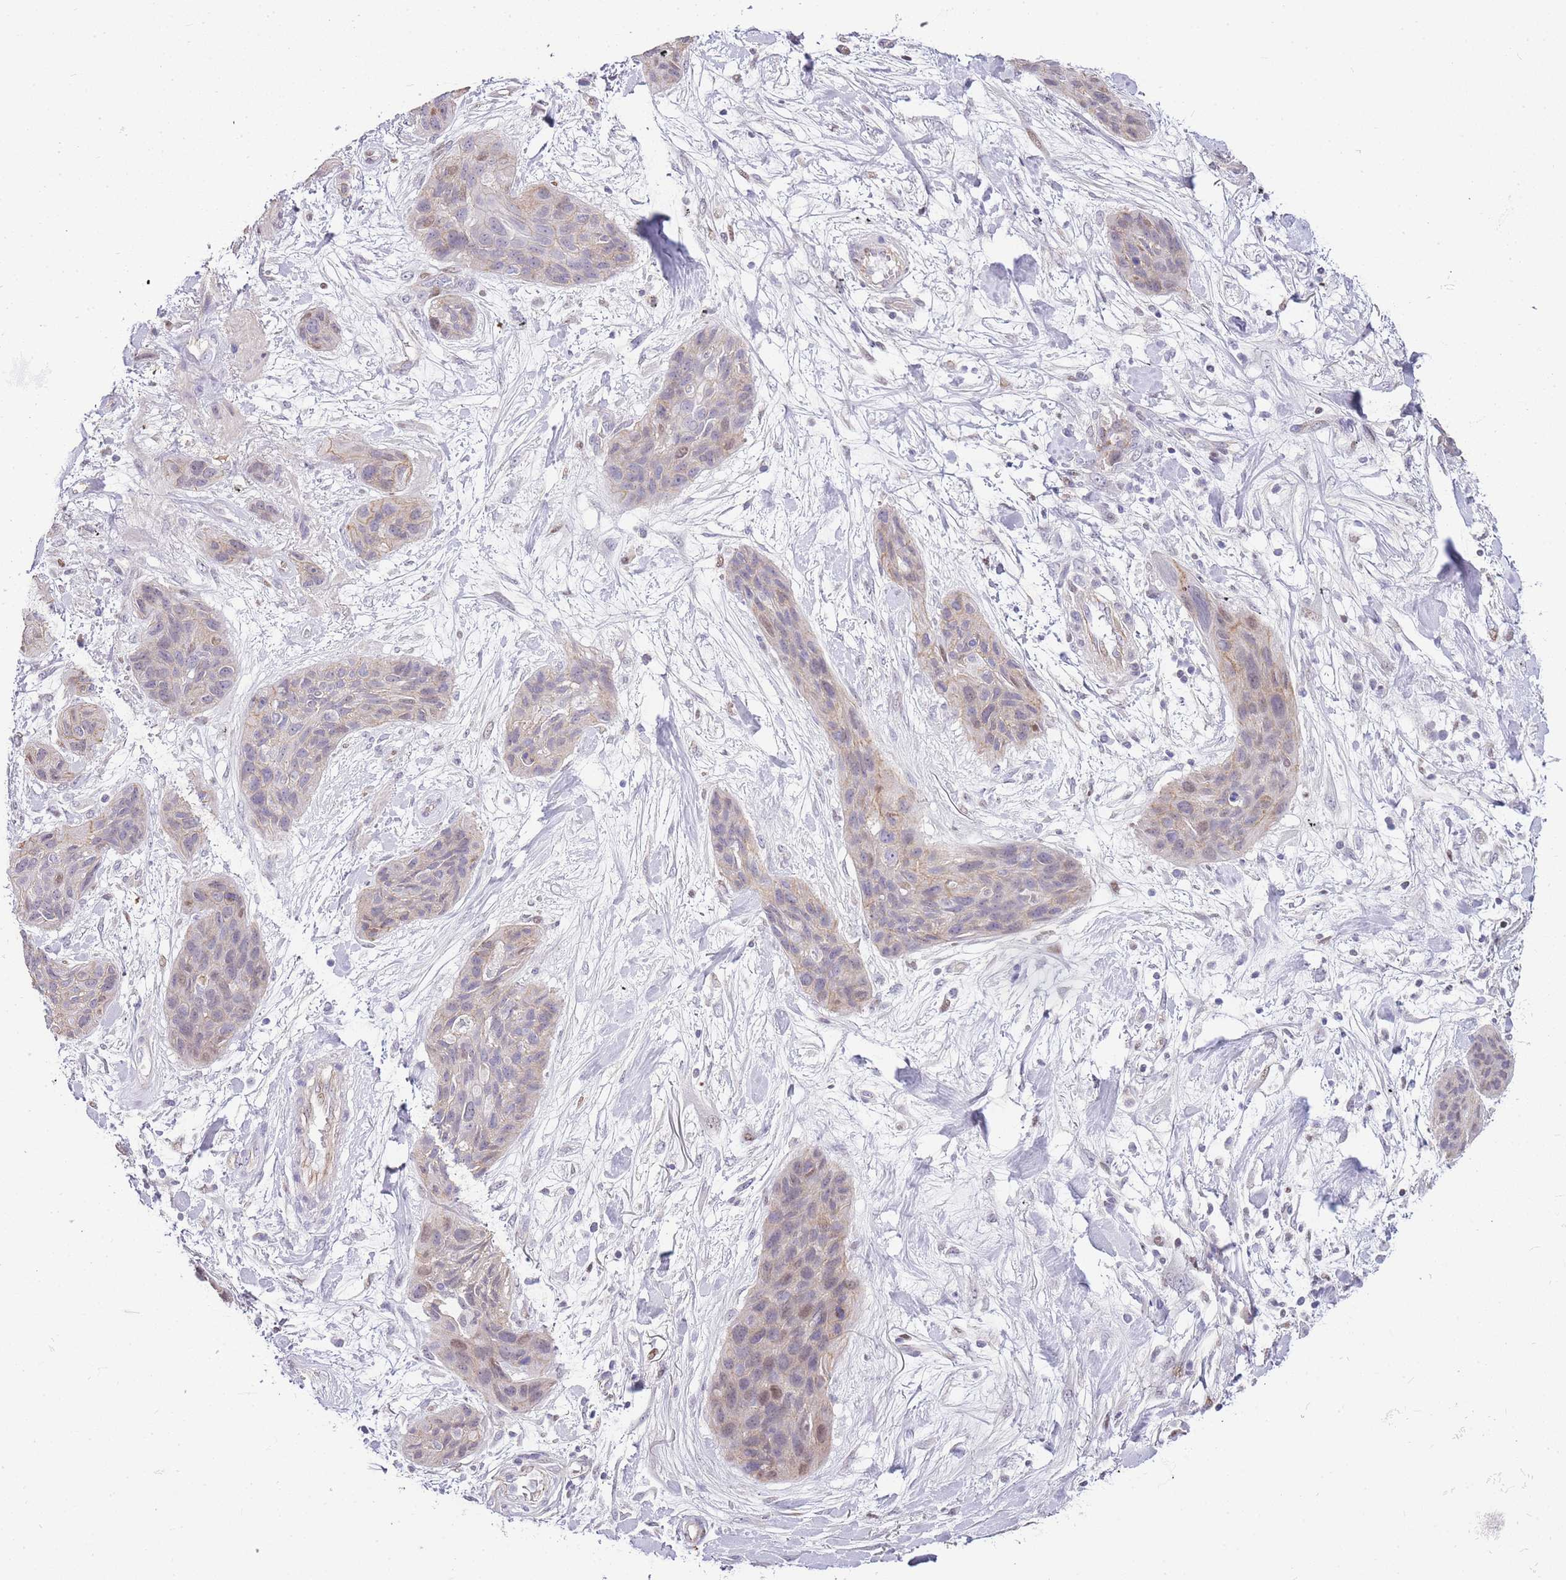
{"staining": {"intensity": "weak", "quantity": "<25%", "location": "cytoplasmic/membranous,nuclear"}, "tissue": "lung cancer", "cell_type": "Tumor cells", "image_type": "cancer", "snomed": [{"axis": "morphology", "description": "Squamous cell carcinoma, NOS"}, {"axis": "topography", "description": "Lung"}], "caption": "Immunohistochemical staining of human lung squamous cell carcinoma shows no significant expression in tumor cells. Brightfield microscopy of immunohistochemistry stained with DAB (3,3'-diaminobenzidine) (brown) and hematoxylin (blue), captured at high magnification.", "gene": "CLBA1", "patient": {"sex": "female", "age": 70}}